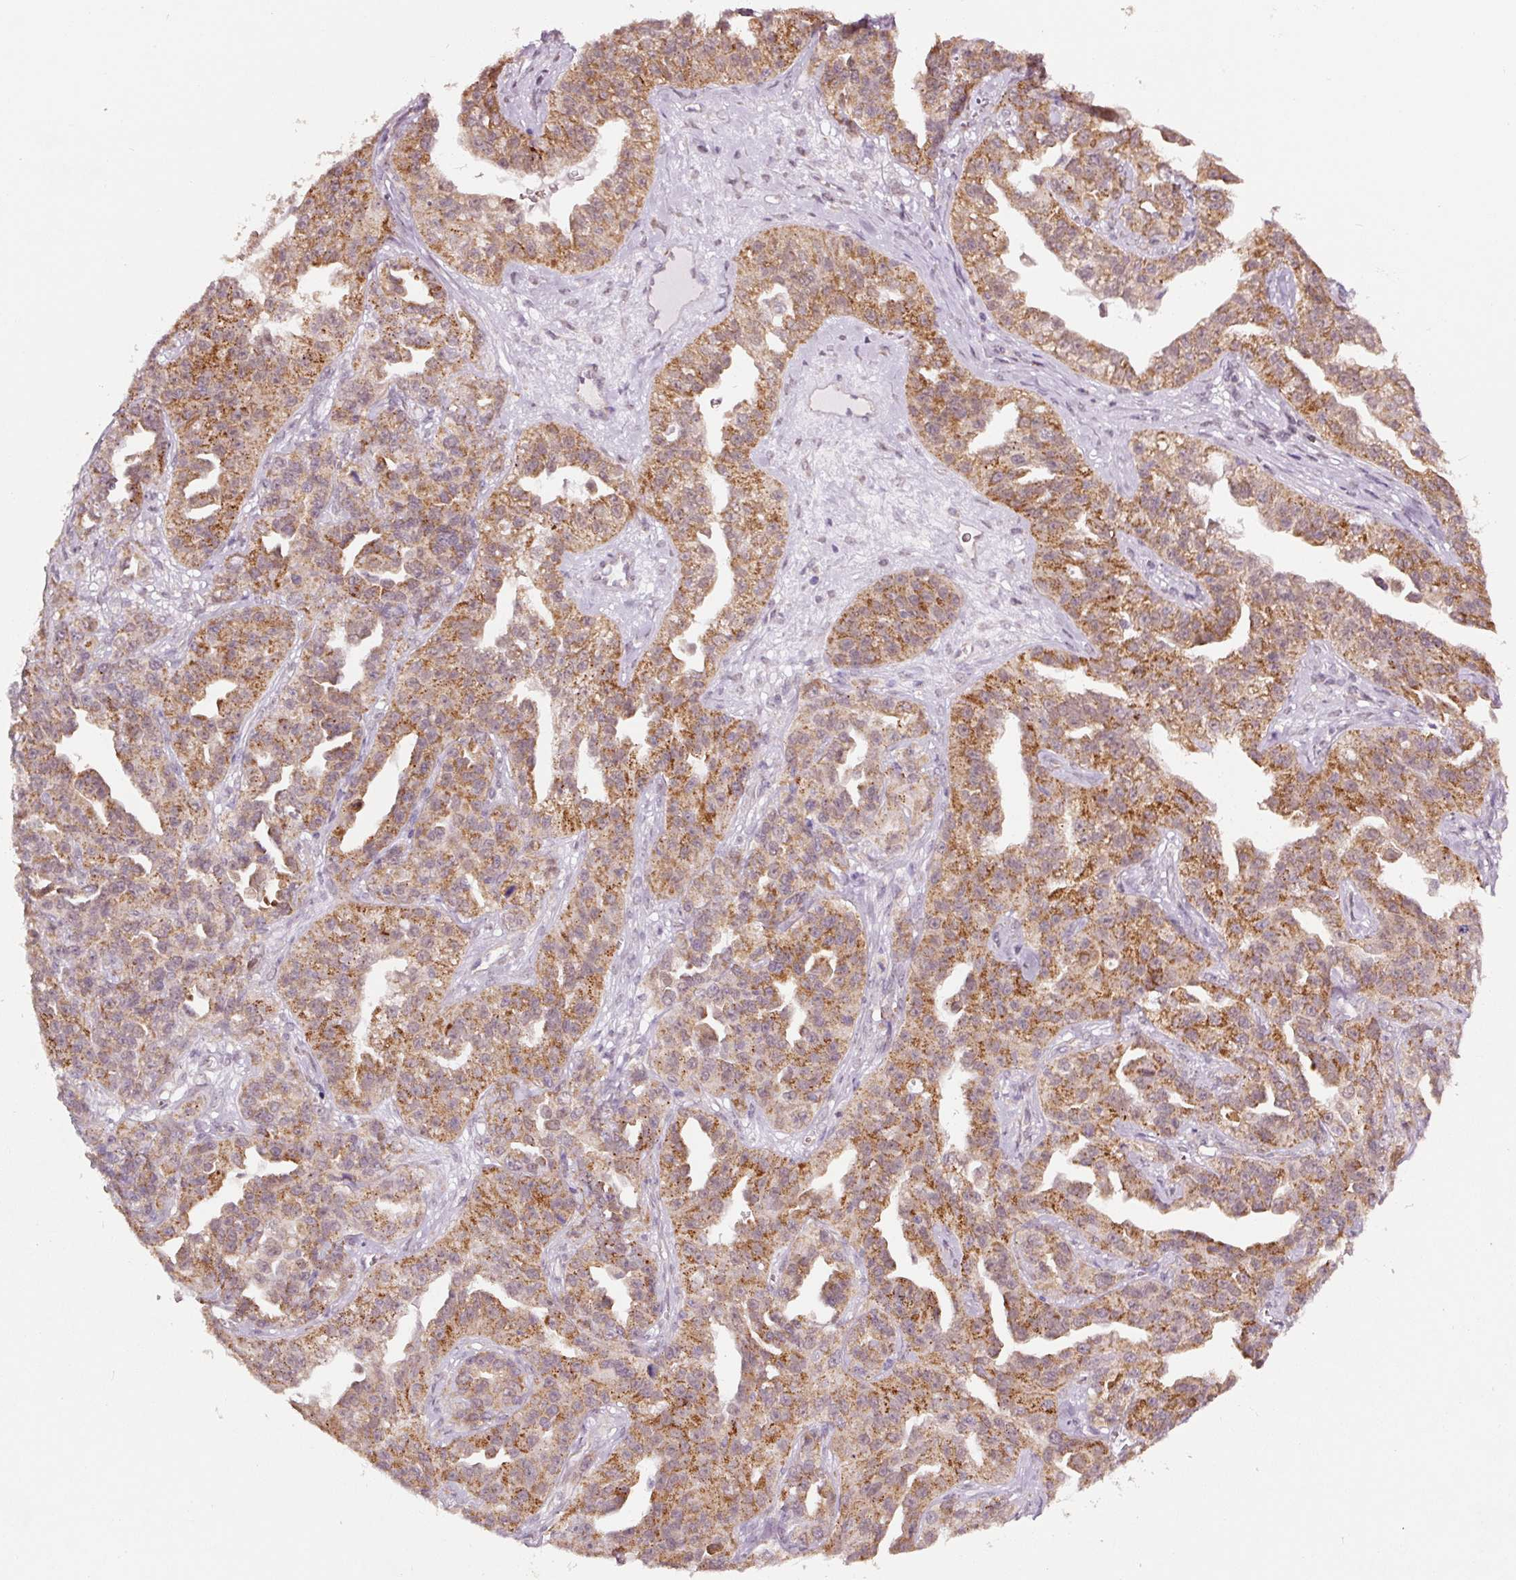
{"staining": {"intensity": "moderate", "quantity": ">75%", "location": "cytoplasmic/membranous"}, "tissue": "ovarian cancer", "cell_type": "Tumor cells", "image_type": "cancer", "snomed": [{"axis": "morphology", "description": "Cystadenocarcinoma, serous, NOS"}, {"axis": "topography", "description": "Ovary"}], "caption": "DAB immunohistochemical staining of human serous cystadenocarcinoma (ovarian) exhibits moderate cytoplasmic/membranous protein staining in approximately >75% of tumor cells. (brown staining indicates protein expression, while blue staining denotes nuclei).", "gene": "ZNF460", "patient": {"sex": "female", "age": 75}}